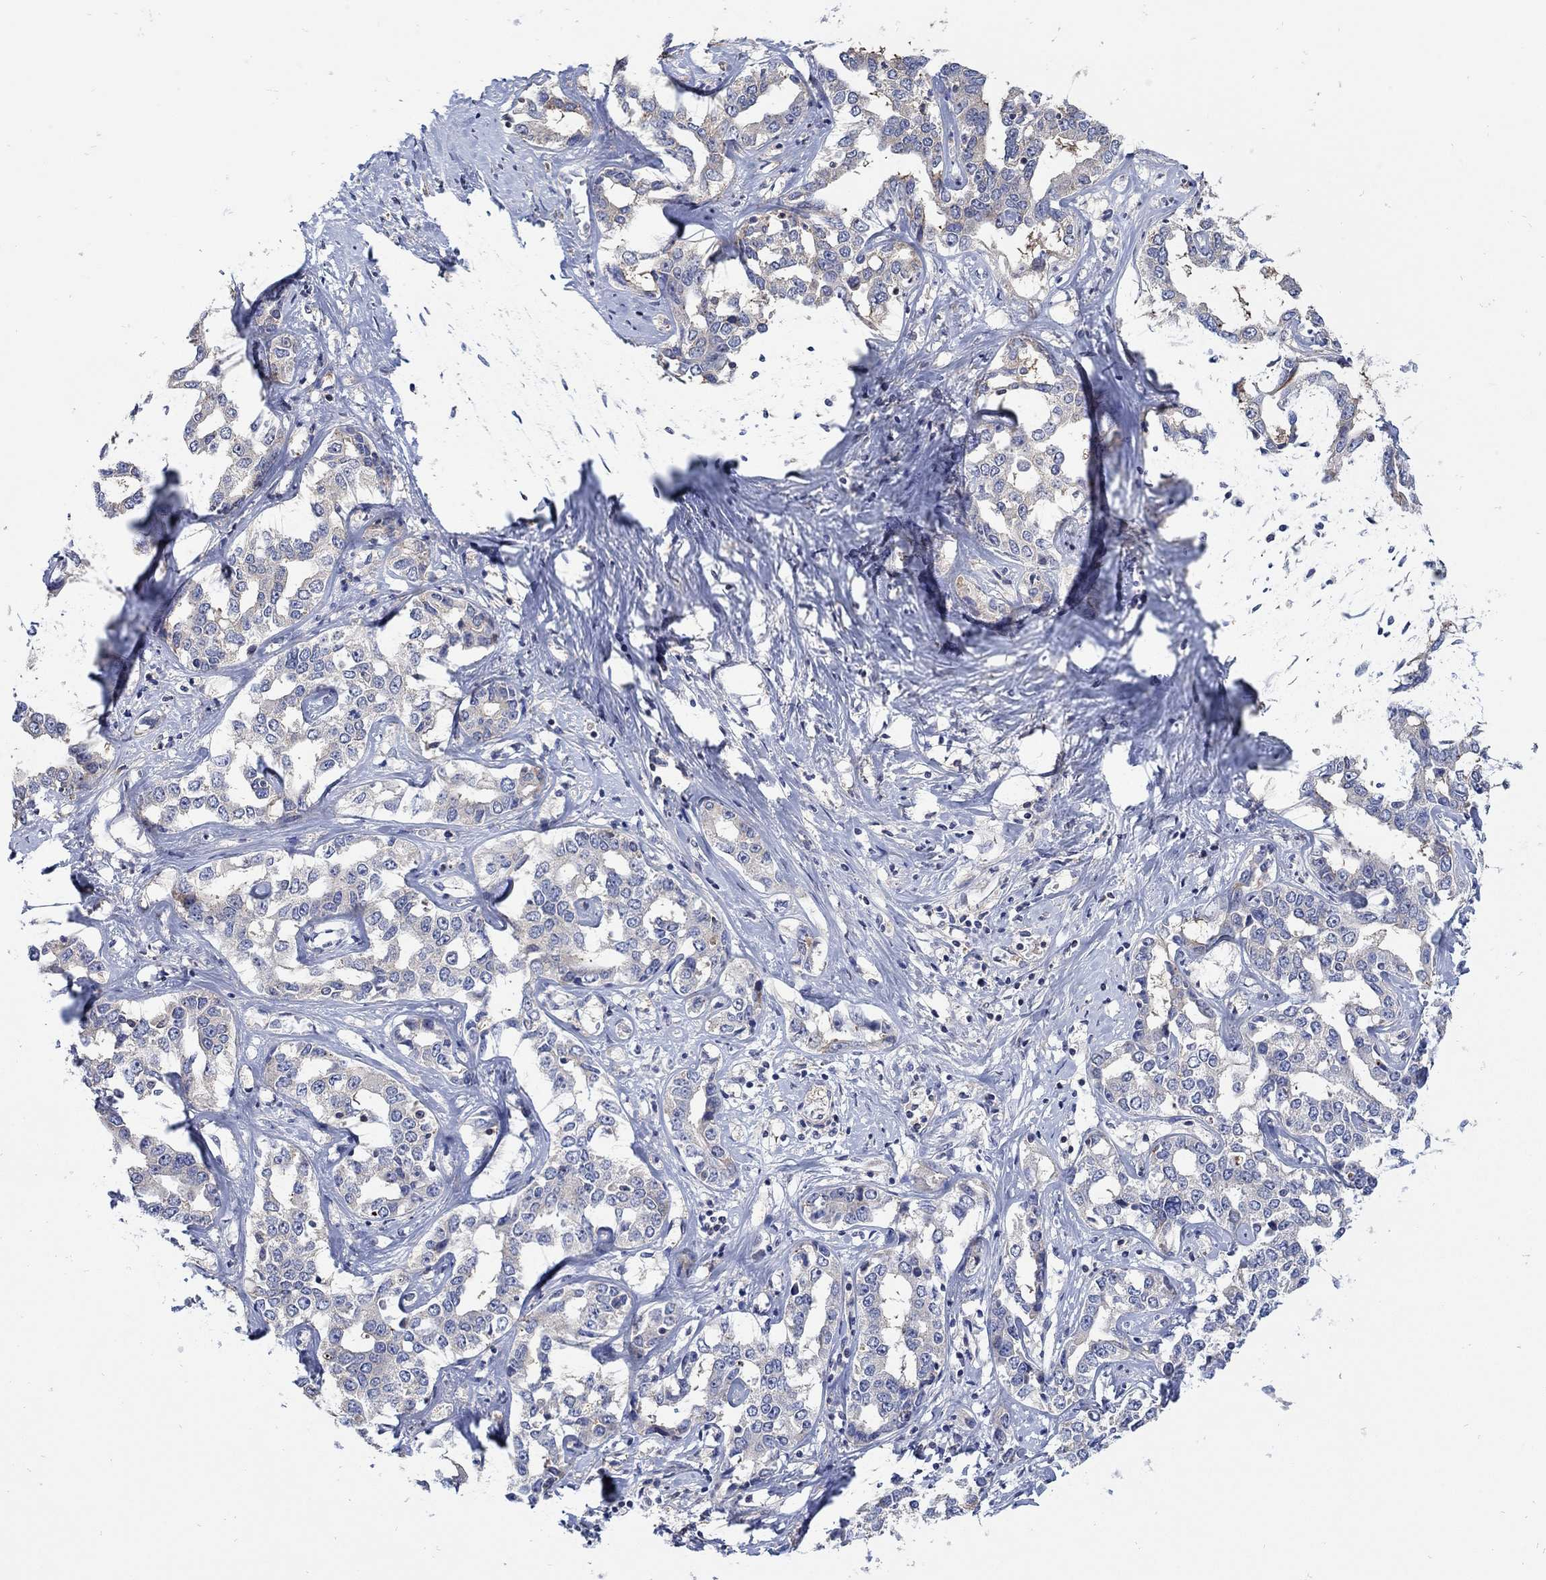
{"staining": {"intensity": "negative", "quantity": "none", "location": "none"}, "tissue": "liver cancer", "cell_type": "Tumor cells", "image_type": "cancer", "snomed": [{"axis": "morphology", "description": "Cholangiocarcinoma"}, {"axis": "topography", "description": "Liver"}], "caption": "This is a micrograph of immunohistochemistry (IHC) staining of liver cholangiocarcinoma, which shows no expression in tumor cells.", "gene": "TEKT3", "patient": {"sex": "male", "age": 59}}